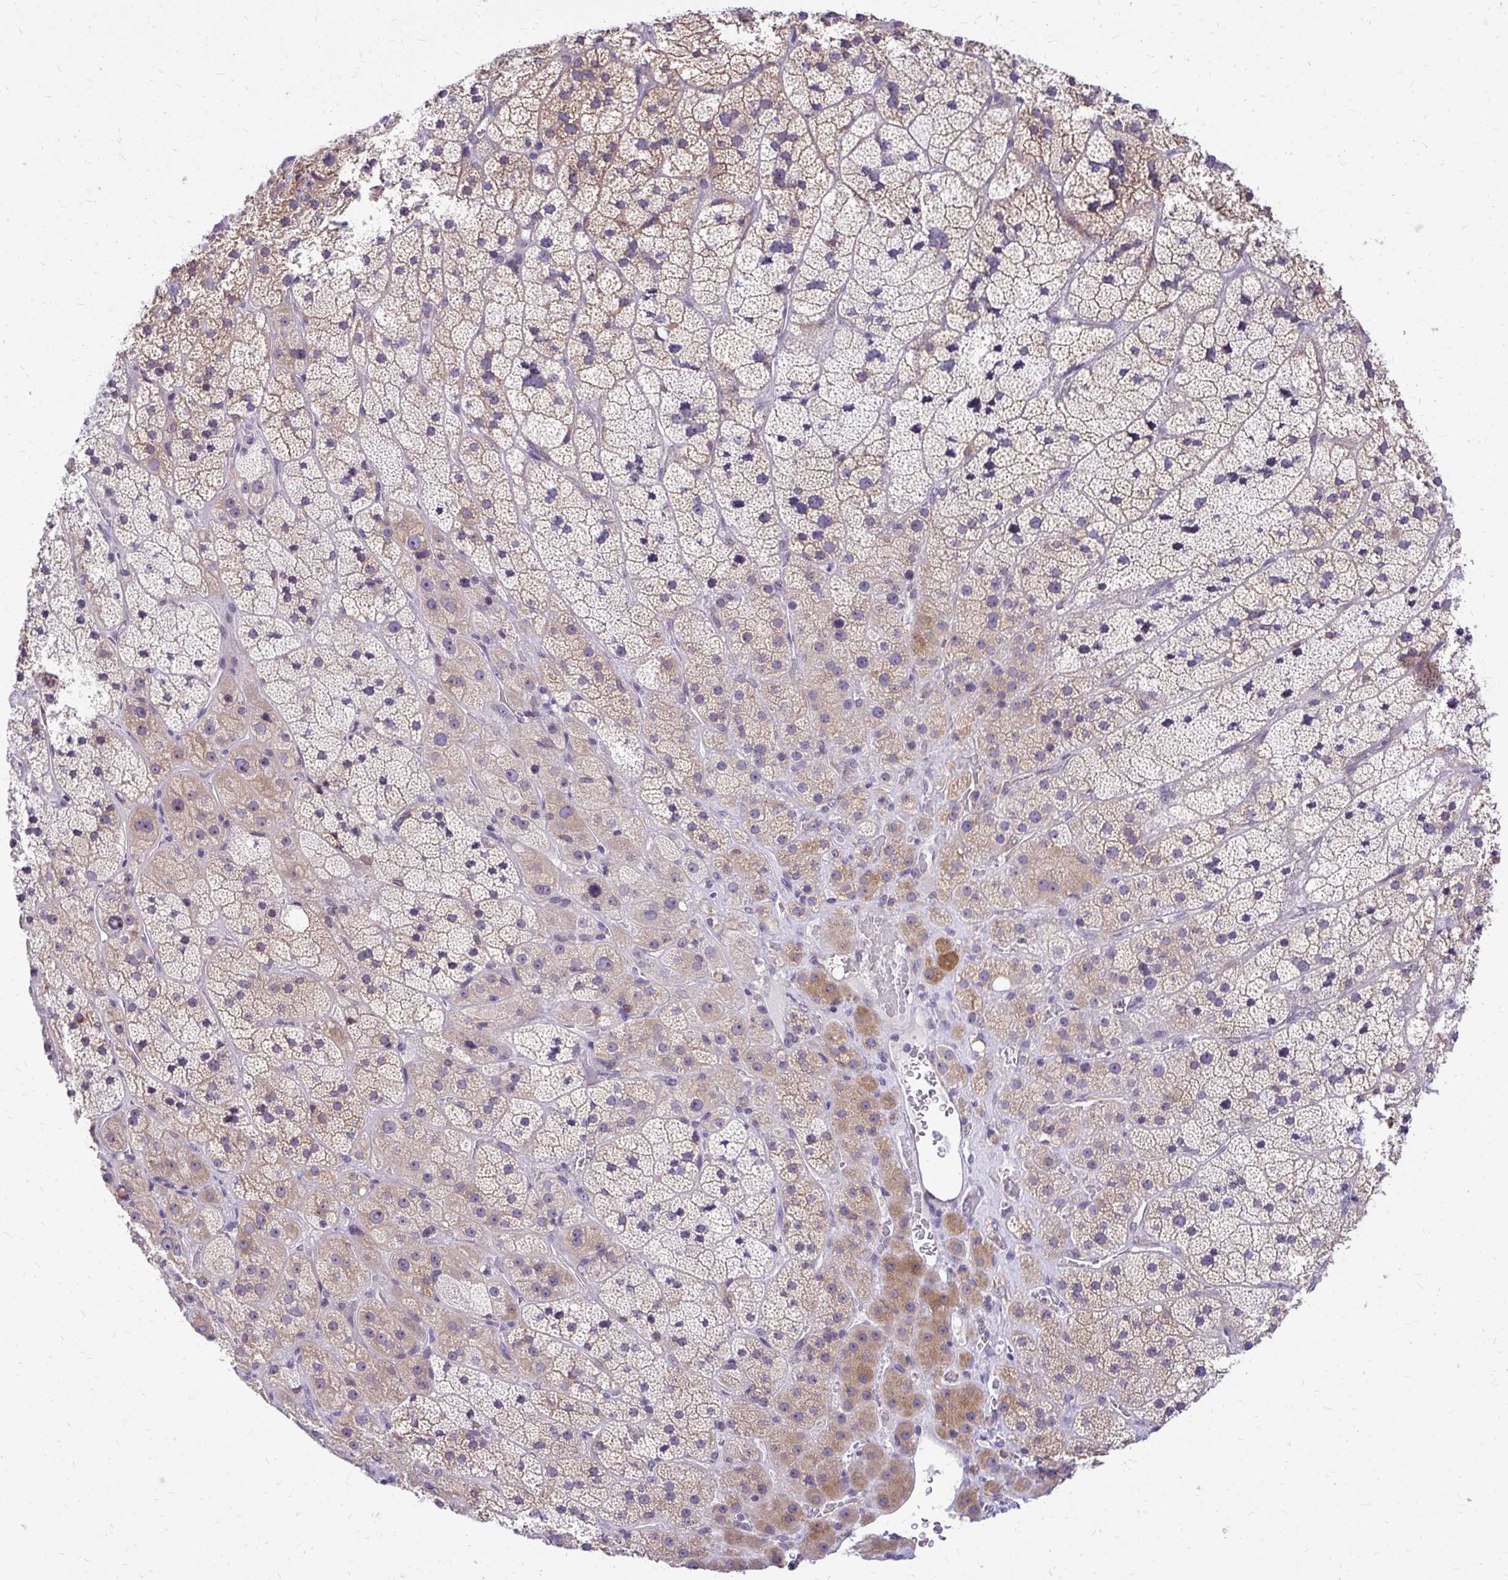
{"staining": {"intensity": "moderate", "quantity": "25%-75%", "location": "cytoplasmic/membranous"}, "tissue": "adrenal gland", "cell_type": "Glandular cells", "image_type": "normal", "snomed": [{"axis": "morphology", "description": "Normal tissue, NOS"}, {"axis": "topography", "description": "Adrenal gland"}], "caption": "Normal adrenal gland was stained to show a protein in brown. There is medium levels of moderate cytoplasmic/membranous staining in about 25%-75% of glandular cells. (Stains: DAB (3,3'-diaminobenzidine) in brown, nuclei in blue, Microscopy: brightfield microscopy at high magnification).", "gene": "NIFK", "patient": {"sex": "male", "age": 57}}